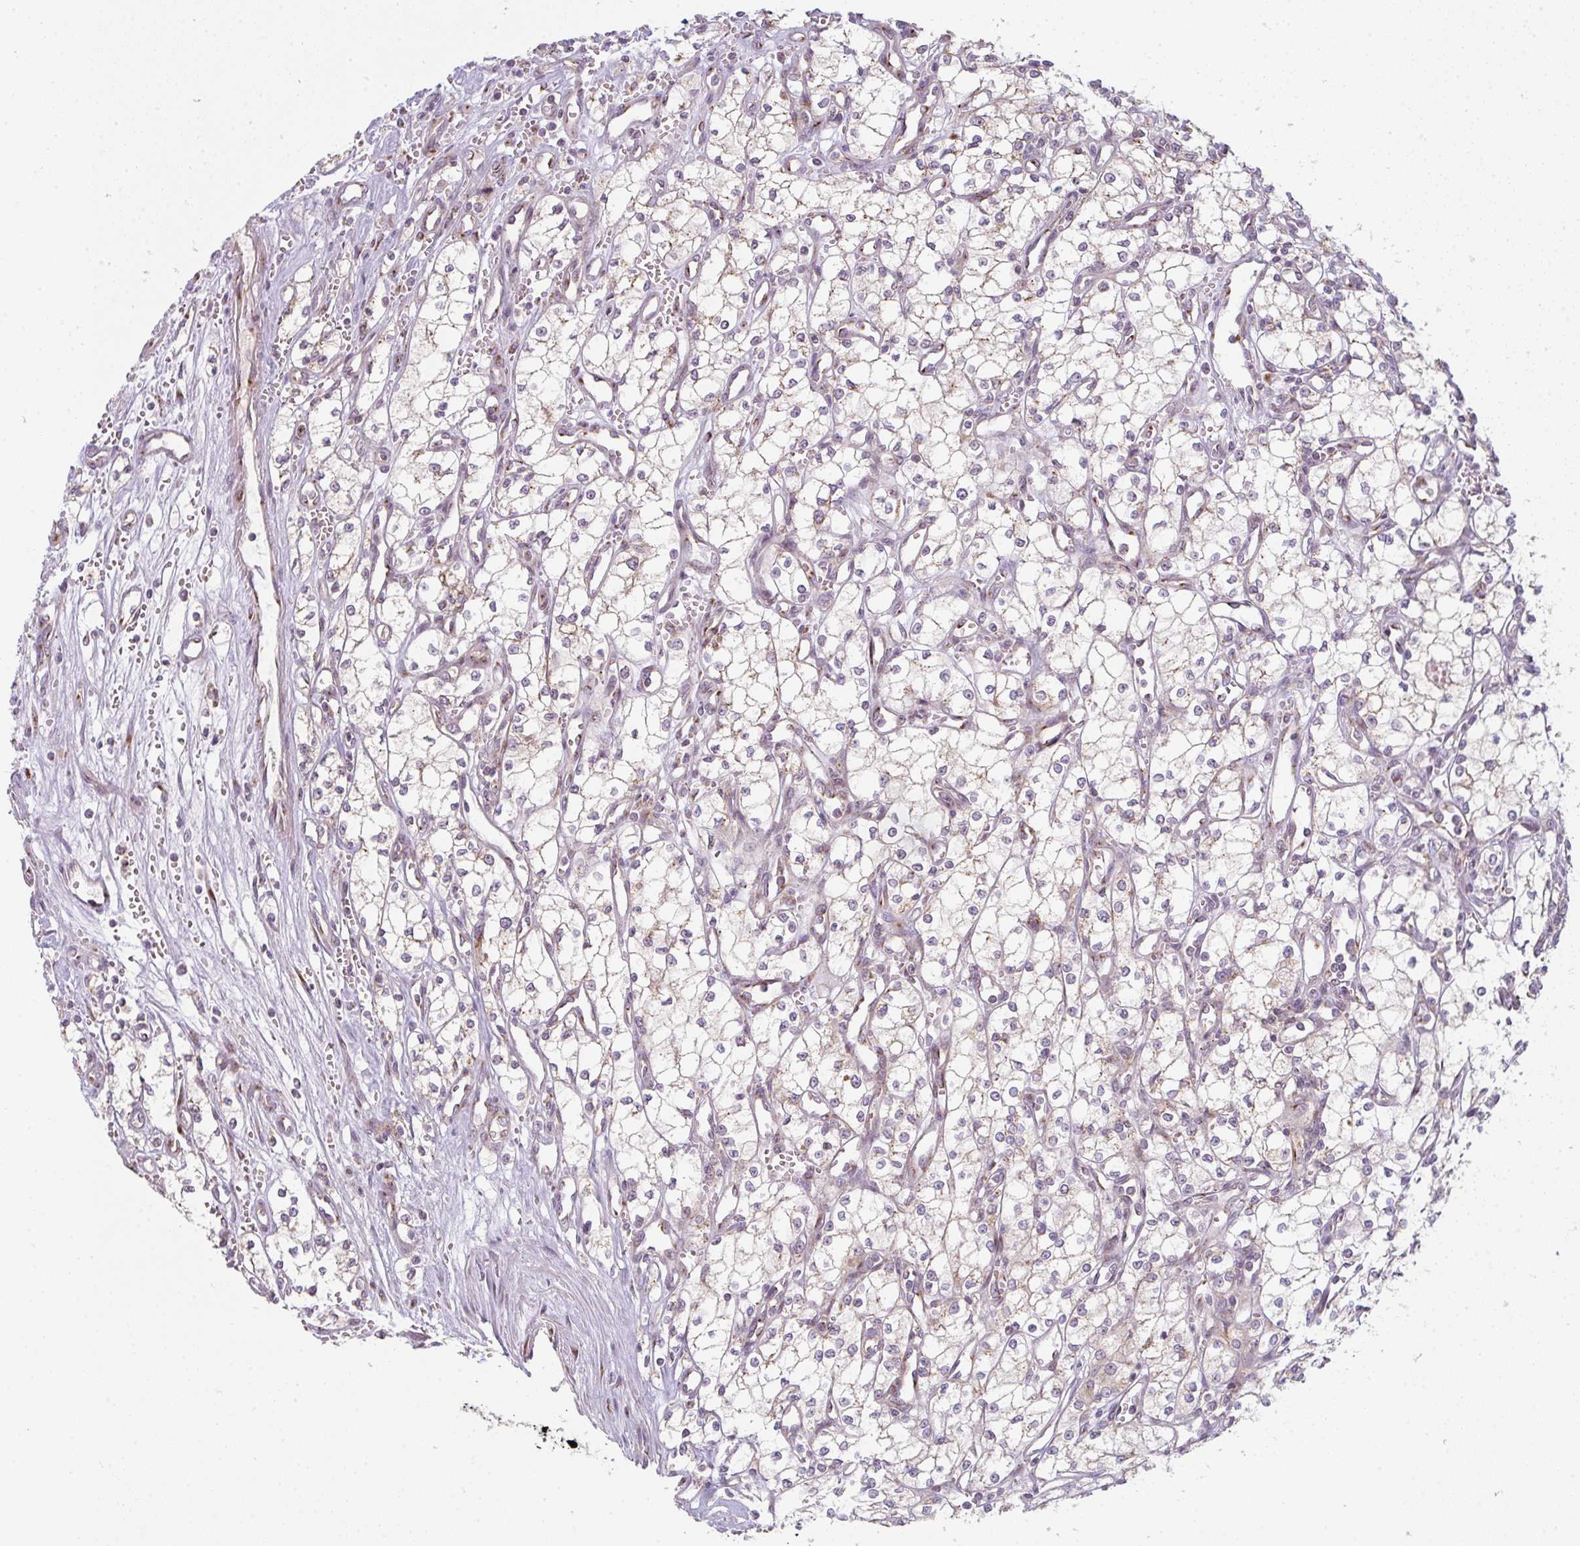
{"staining": {"intensity": "weak", "quantity": "<25%", "location": "cytoplasmic/membranous"}, "tissue": "renal cancer", "cell_type": "Tumor cells", "image_type": "cancer", "snomed": [{"axis": "morphology", "description": "Adenocarcinoma, NOS"}, {"axis": "topography", "description": "Kidney"}], "caption": "This is an immunohistochemistry photomicrograph of adenocarcinoma (renal). There is no positivity in tumor cells.", "gene": "GVQW3", "patient": {"sex": "male", "age": 59}}